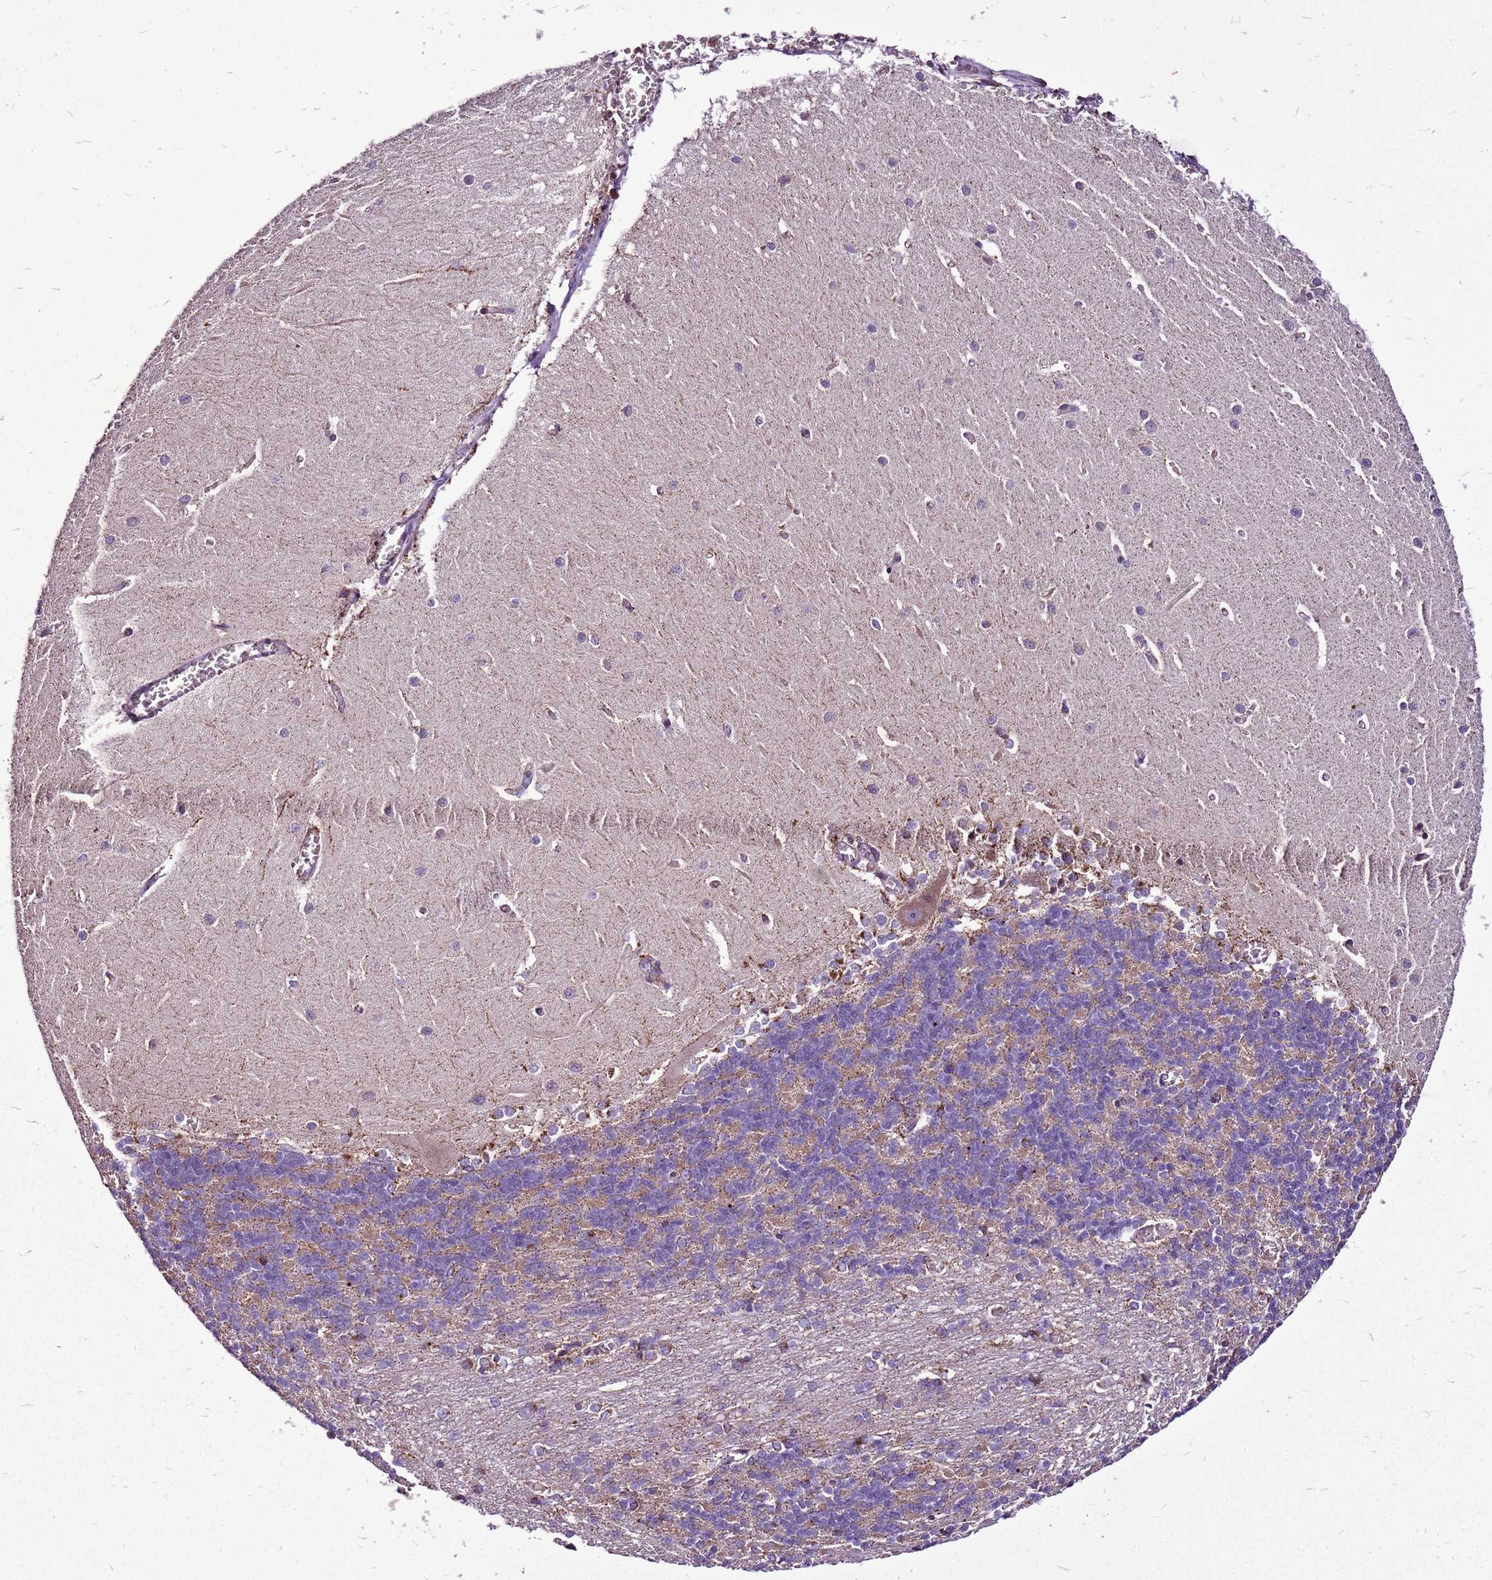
{"staining": {"intensity": "moderate", "quantity": "25%-75%", "location": "cytoplasmic/membranous"}, "tissue": "cerebellum", "cell_type": "Cells in granular layer", "image_type": "normal", "snomed": [{"axis": "morphology", "description": "Normal tissue, NOS"}, {"axis": "topography", "description": "Cerebellum"}], "caption": "This photomicrograph exhibits benign cerebellum stained with IHC to label a protein in brown. The cytoplasmic/membranous of cells in granular layer show moderate positivity for the protein. Nuclei are counter-stained blue.", "gene": "GCDH", "patient": {"sex": "male", "age": 37}}